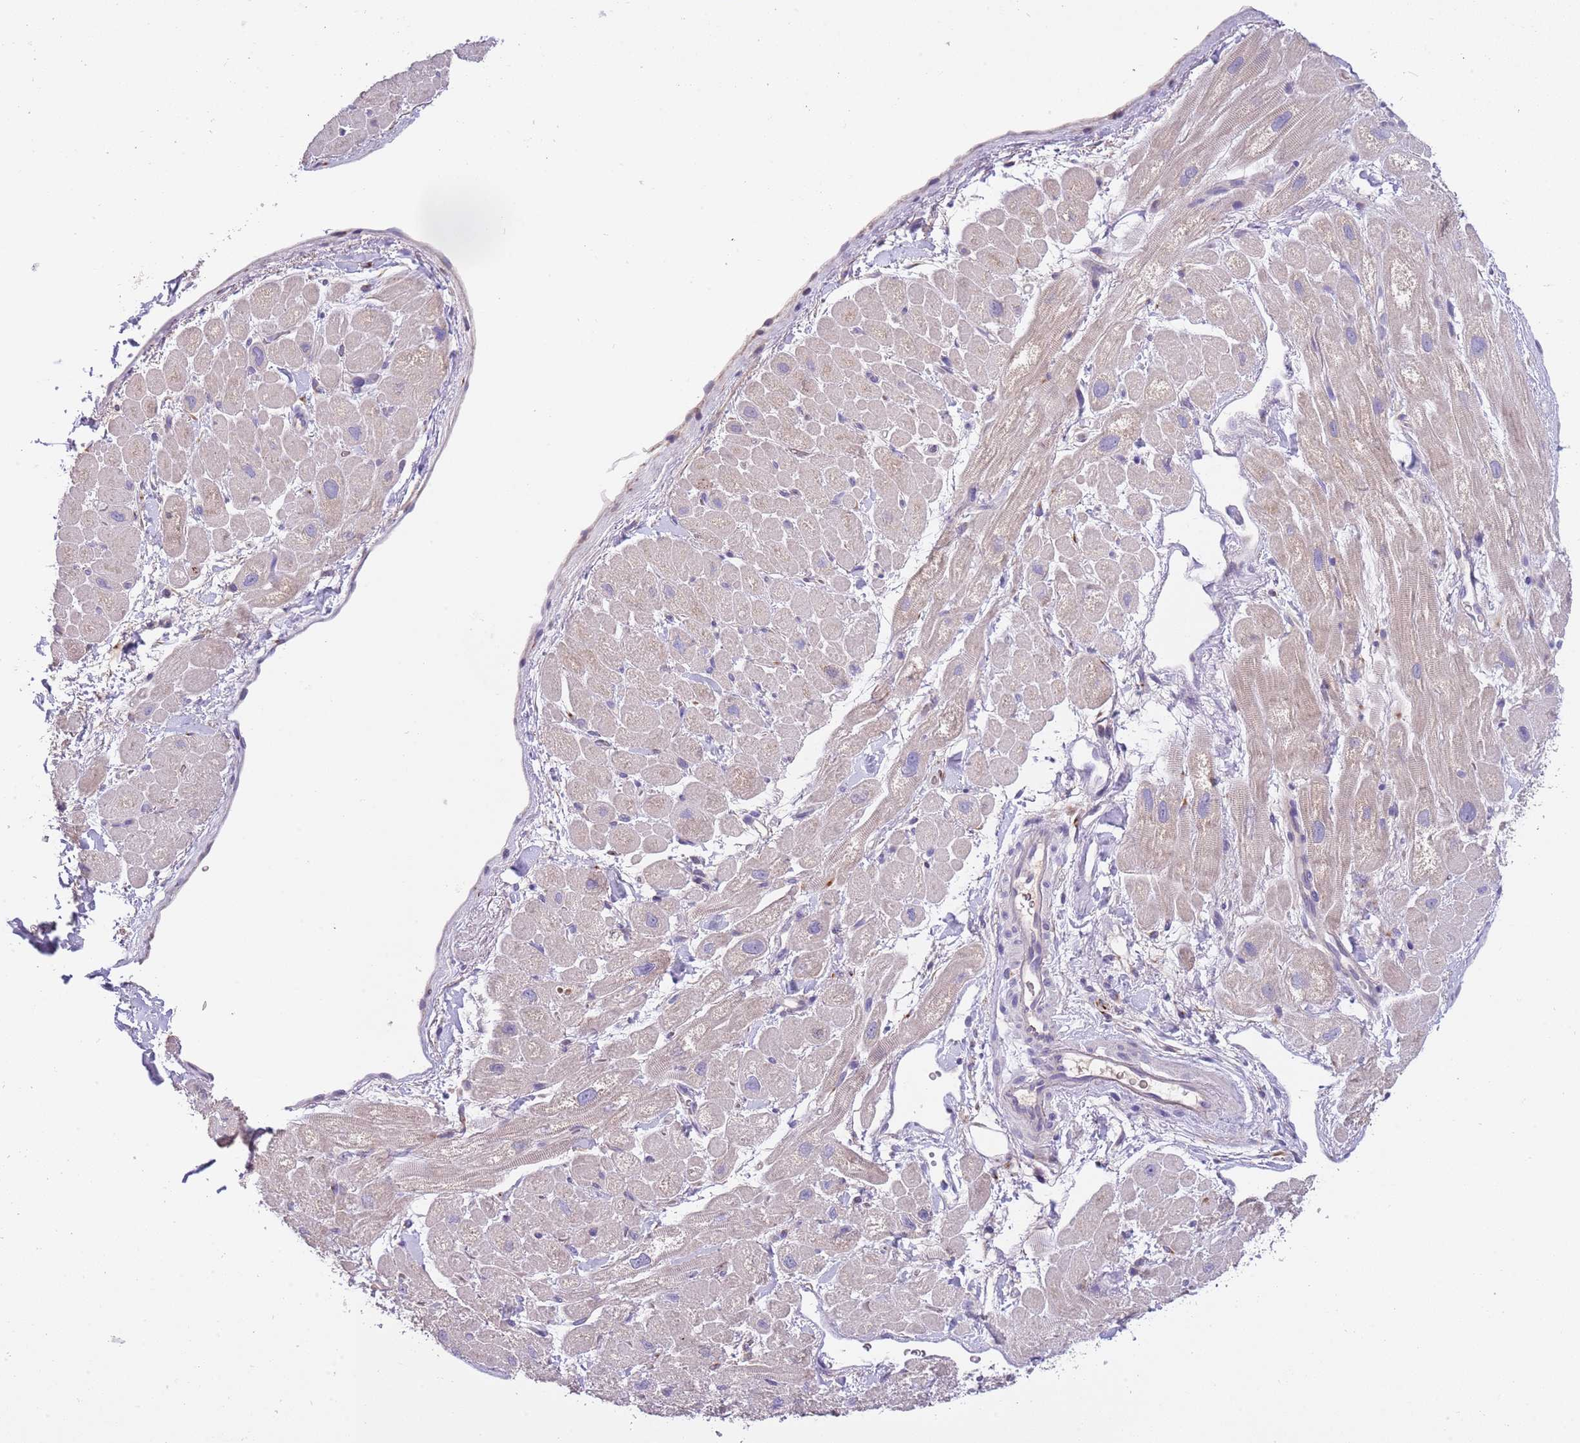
{"staining": {"intensity": "weak", "quantity": "<25%", "location": "cytoplasmic/membranous"}, "tissue": "heart muscle", "cell_type": "Cardiomyocytes", "image_type": "normal", "snomed": [{"axis": "morphology", "description": "Normal tissue, NOS"}, {"axis": "topography", "description": "Heart"}], "caption": "This photomicrograph is of benign heart muscle stained with immunohistochemistry to label a protein in brown with the nuclei are counter-stained blue. There is no positivity in cardiomyocytes.", "gene": "CFAP73", "patient": {"sex": "male", "age": 65}}